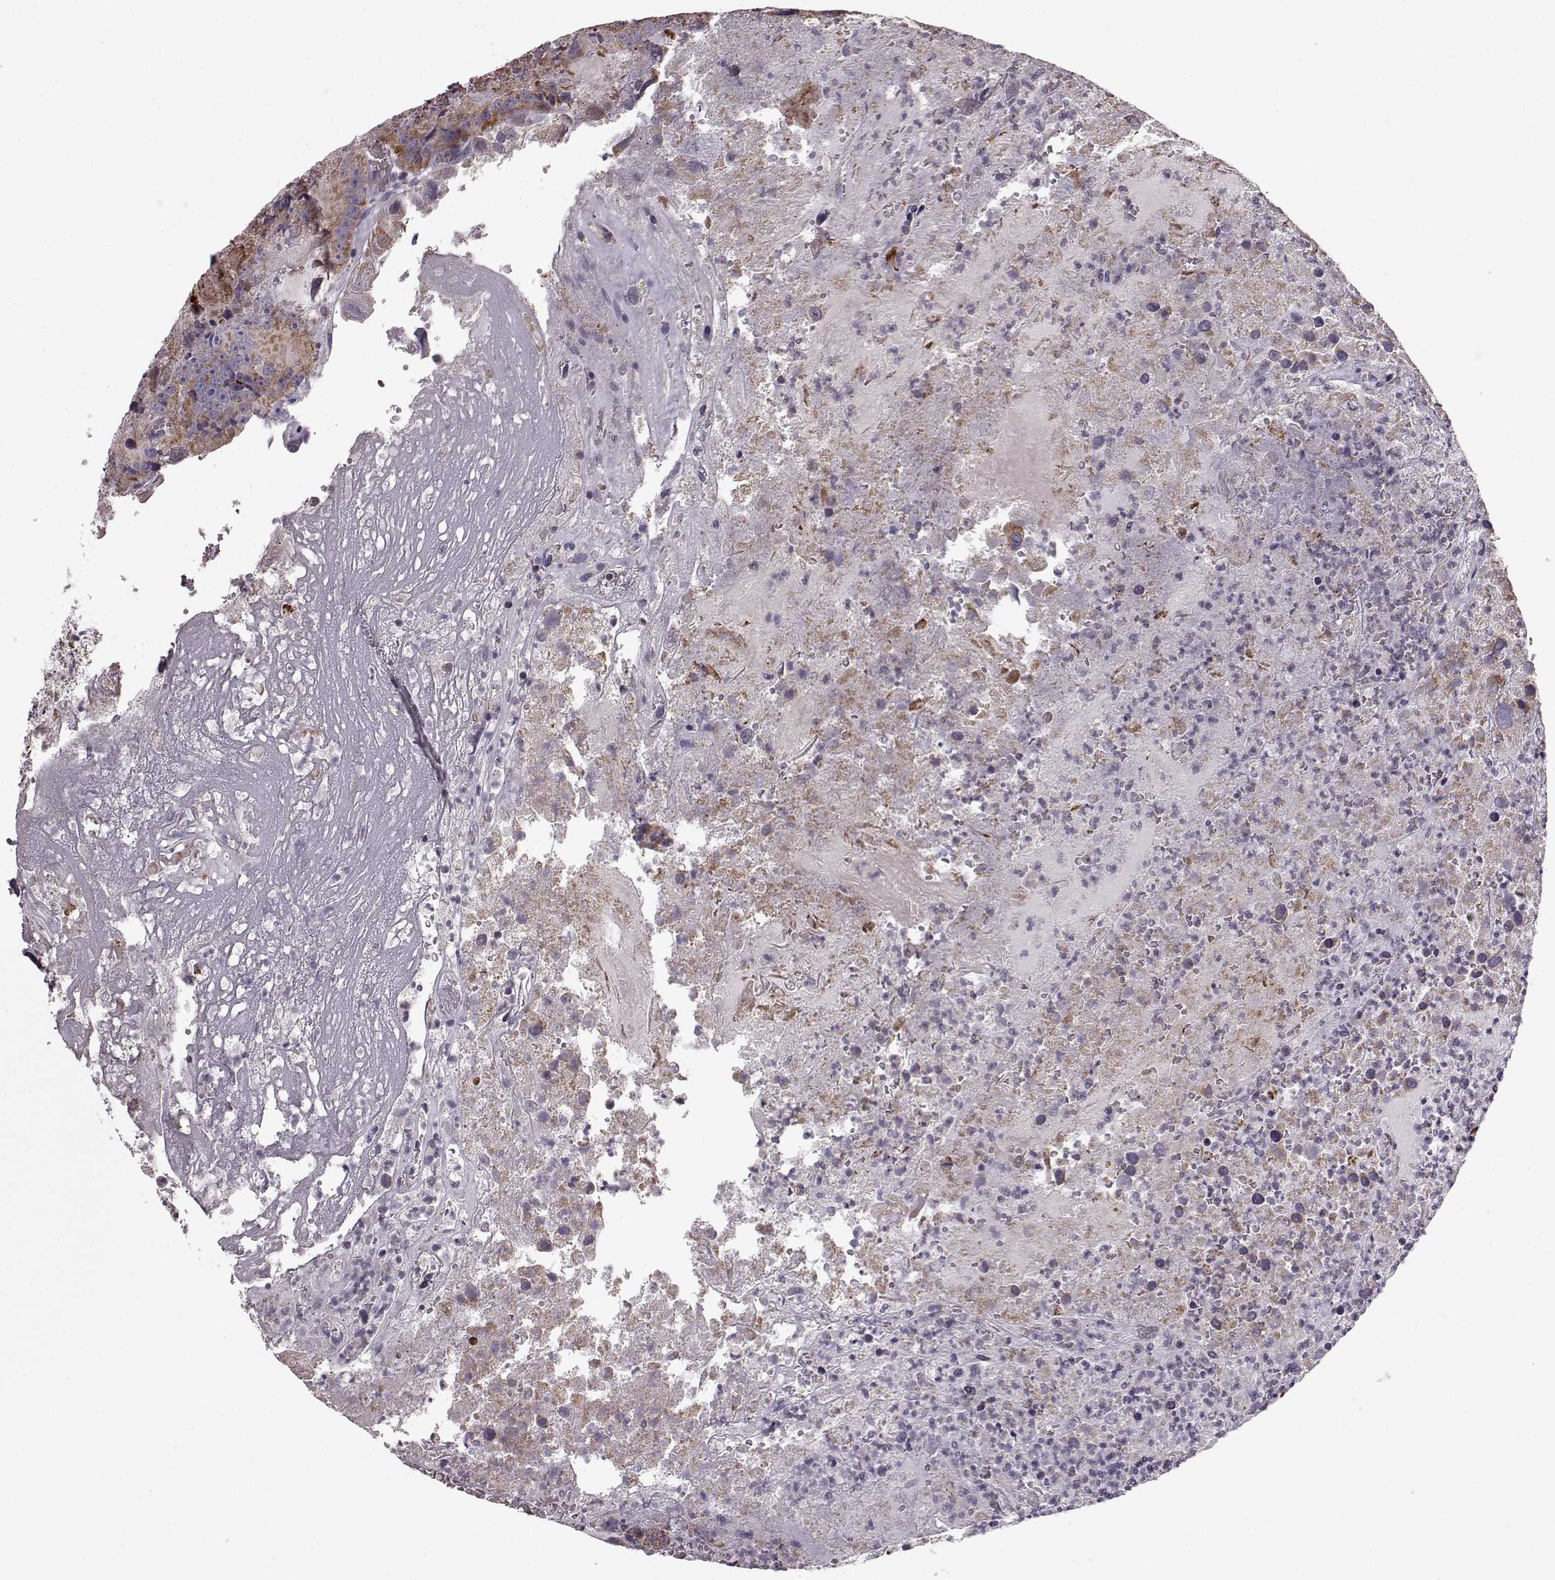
{"staining": {"intensity": "moderate", "quantity": ">75%", "location": "cytoplasmic/membranous"}, "tissue": "colorectal cancer", "cell_type": "Tumor cells", "image_type": "cancer", "snomed": [{"axis": "morphology", "description": "Adenocarcinoma, NOS"}, {"axis": "topography", "description": "Colon"}], "caption": "DAB (3,3'-diaminobenzidine) immunohistochemical staining of human colorectal cancer (adenocarcinoma) reveals moderate cytoplasmic/membranous protein staining in approximately >75% of tumor cells.", "gene": "ATP5MF", "patient": {"sex": "female", "age": 86}}